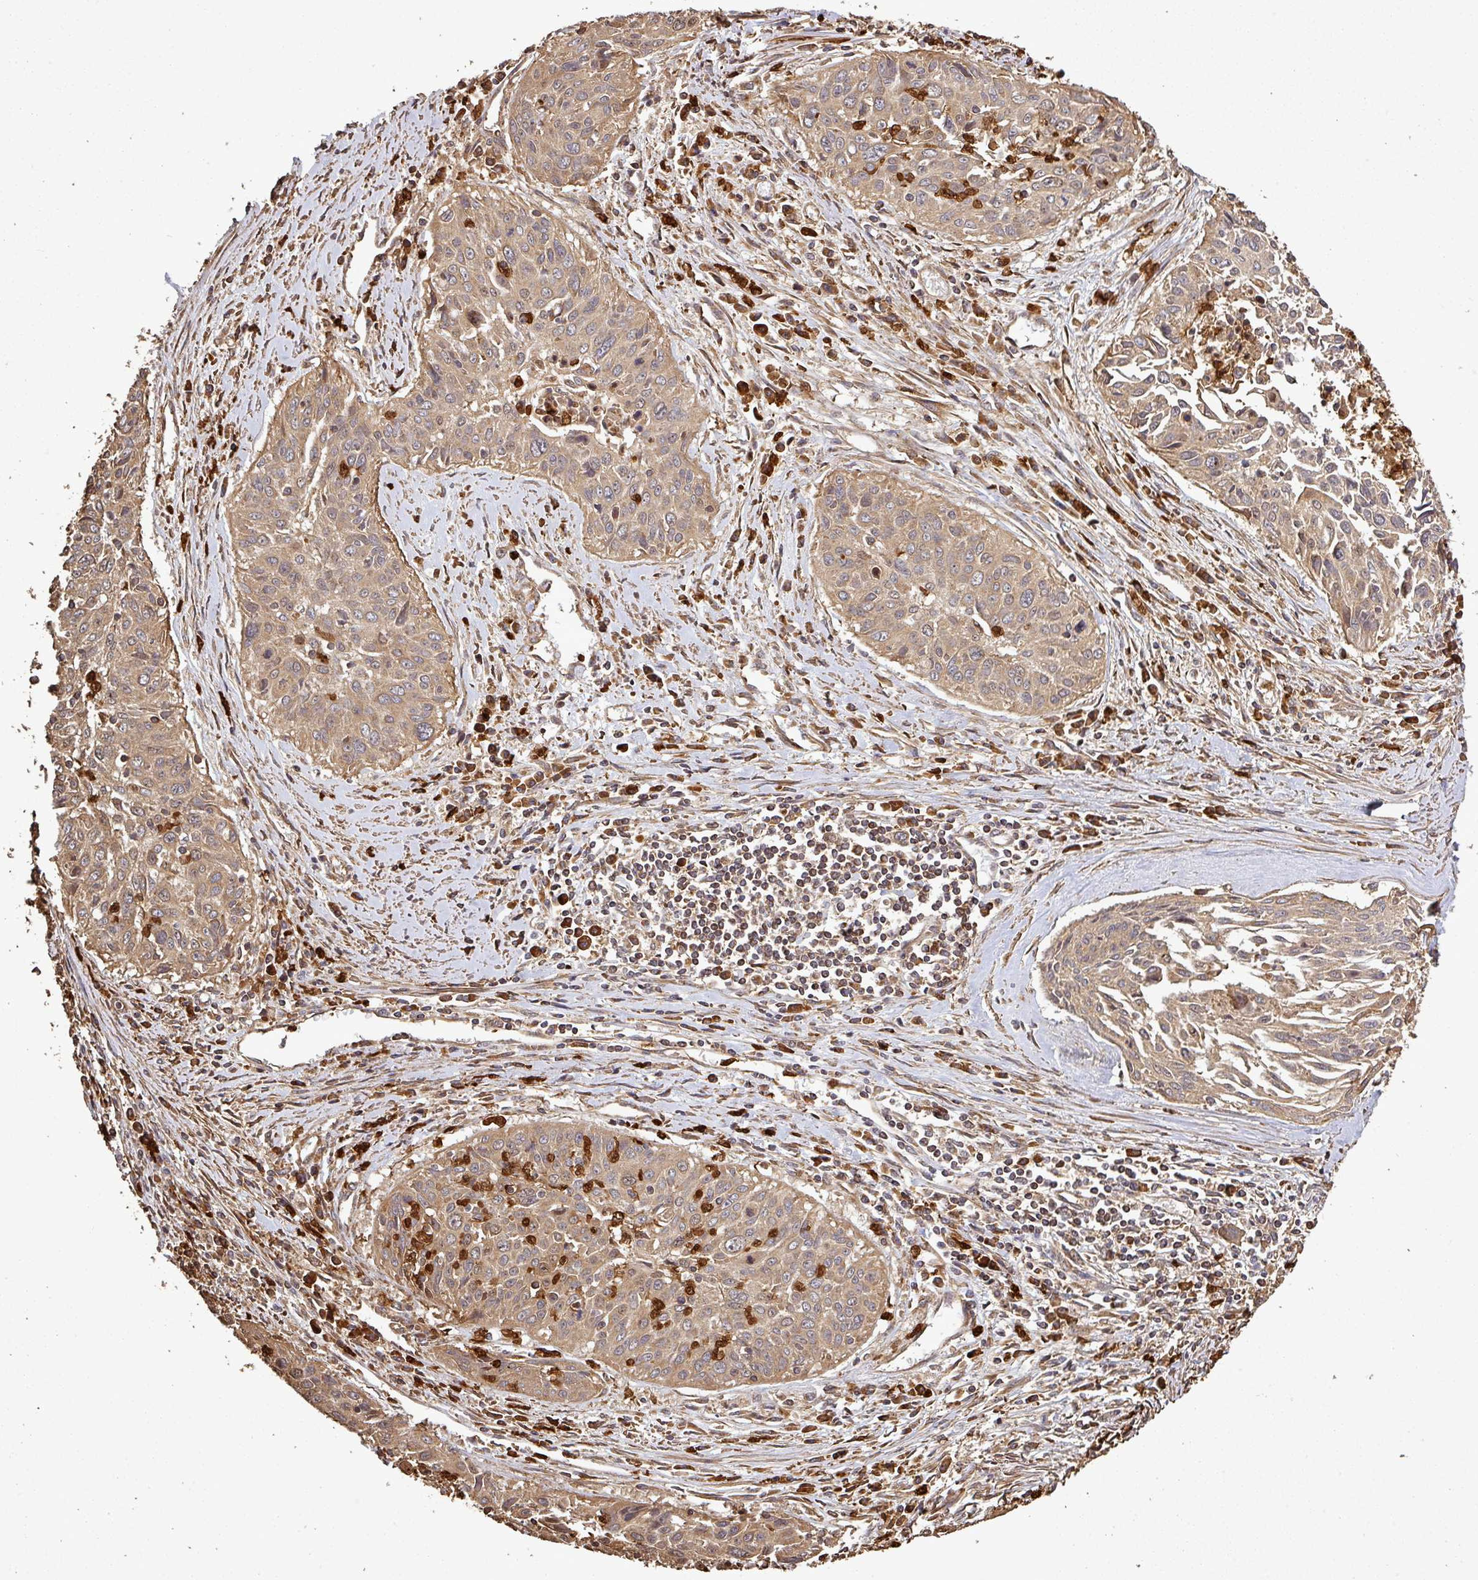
{"staining": {"intensity": "moderate", "quantity": ">75%", "location": "cytoplasmic/membranous"}, "tissue": "cervical cancer", "cell_type": "Tumor cells", "image_type": "cancer", "snomed": [{"axis": "morphology", "description": "Squamous cell carcinoma, NOS"}, {"axis": "topography", "description": "Cervix"}], "caption": "Brown immunohistochemical staining in human cervical cancer (squamous cell carcinoma) shows moderate cytoplasmic/membranous staining in approximately >75% of tumor cells. Using DAB (brown) and hematoxylin (blue) stains, captured at high magnification using brightfield microscopy.", "gene": "PLEKHM1", "patient": {"sex": "female", "age": 55}}